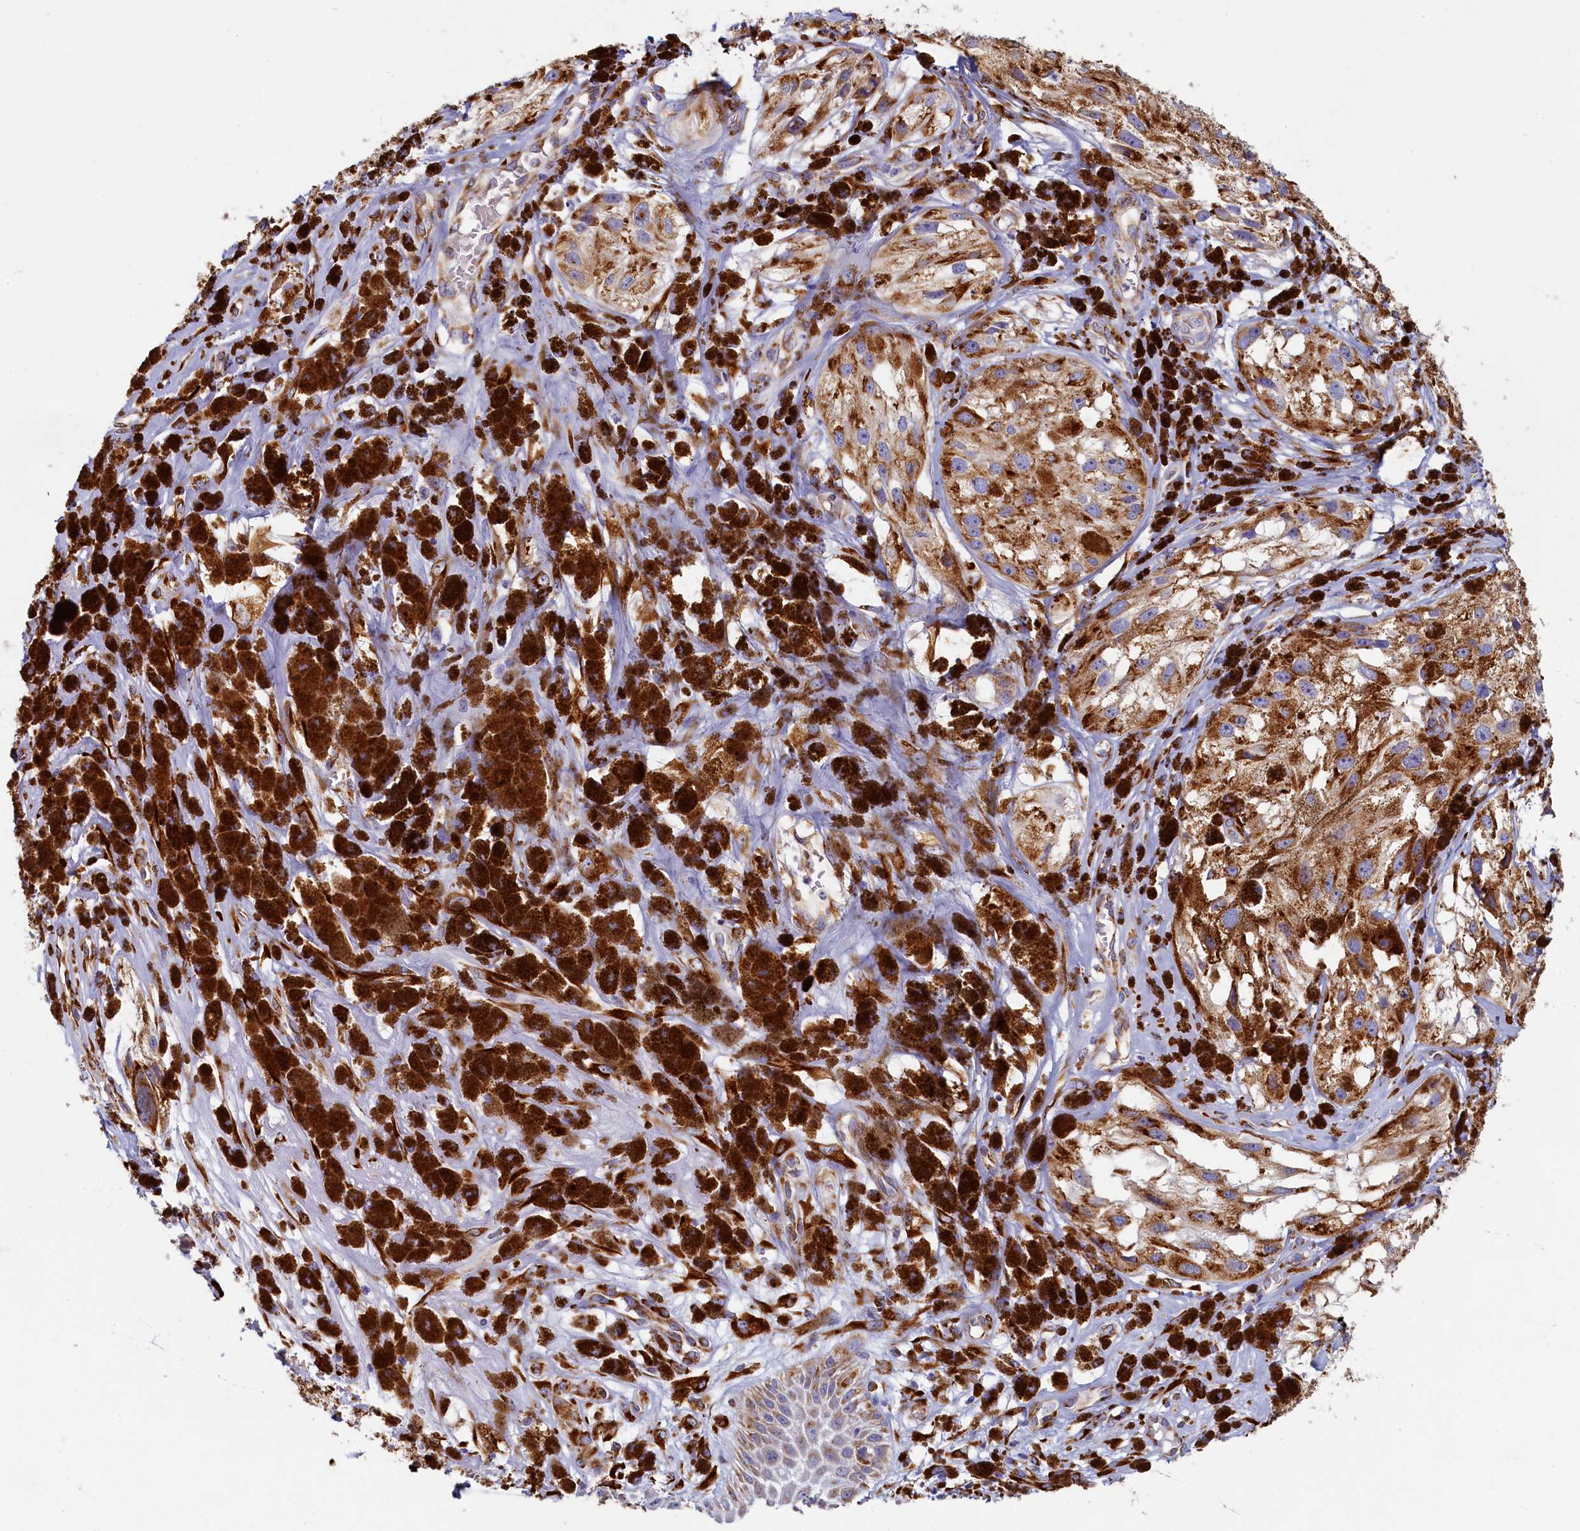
{"staining": {"intensity": "moderate", "quantity": ">75%", "location": "cytoplasmic/membranous"}, "tissue": "melanoma", "cell_type": "Tumor cells", "image_type": "cancer", "snomed": [{"axis": "morphology", "description": "Malignant melanoma, NOS"}, {"axis": "topography", "description": "Skin"}], "caption": "An immunohistochemistry photomicrograph of neoplastic tissue is shown. Protein staining in brown highlights moderate cytoplasmic/membranous positivity in malignant melanoma within tumor cells. (DAB = brown stain, brightfield microscopy at high magnification).", "gene": "TMEM18", "patient": {"sex": "male", "age": 88}}